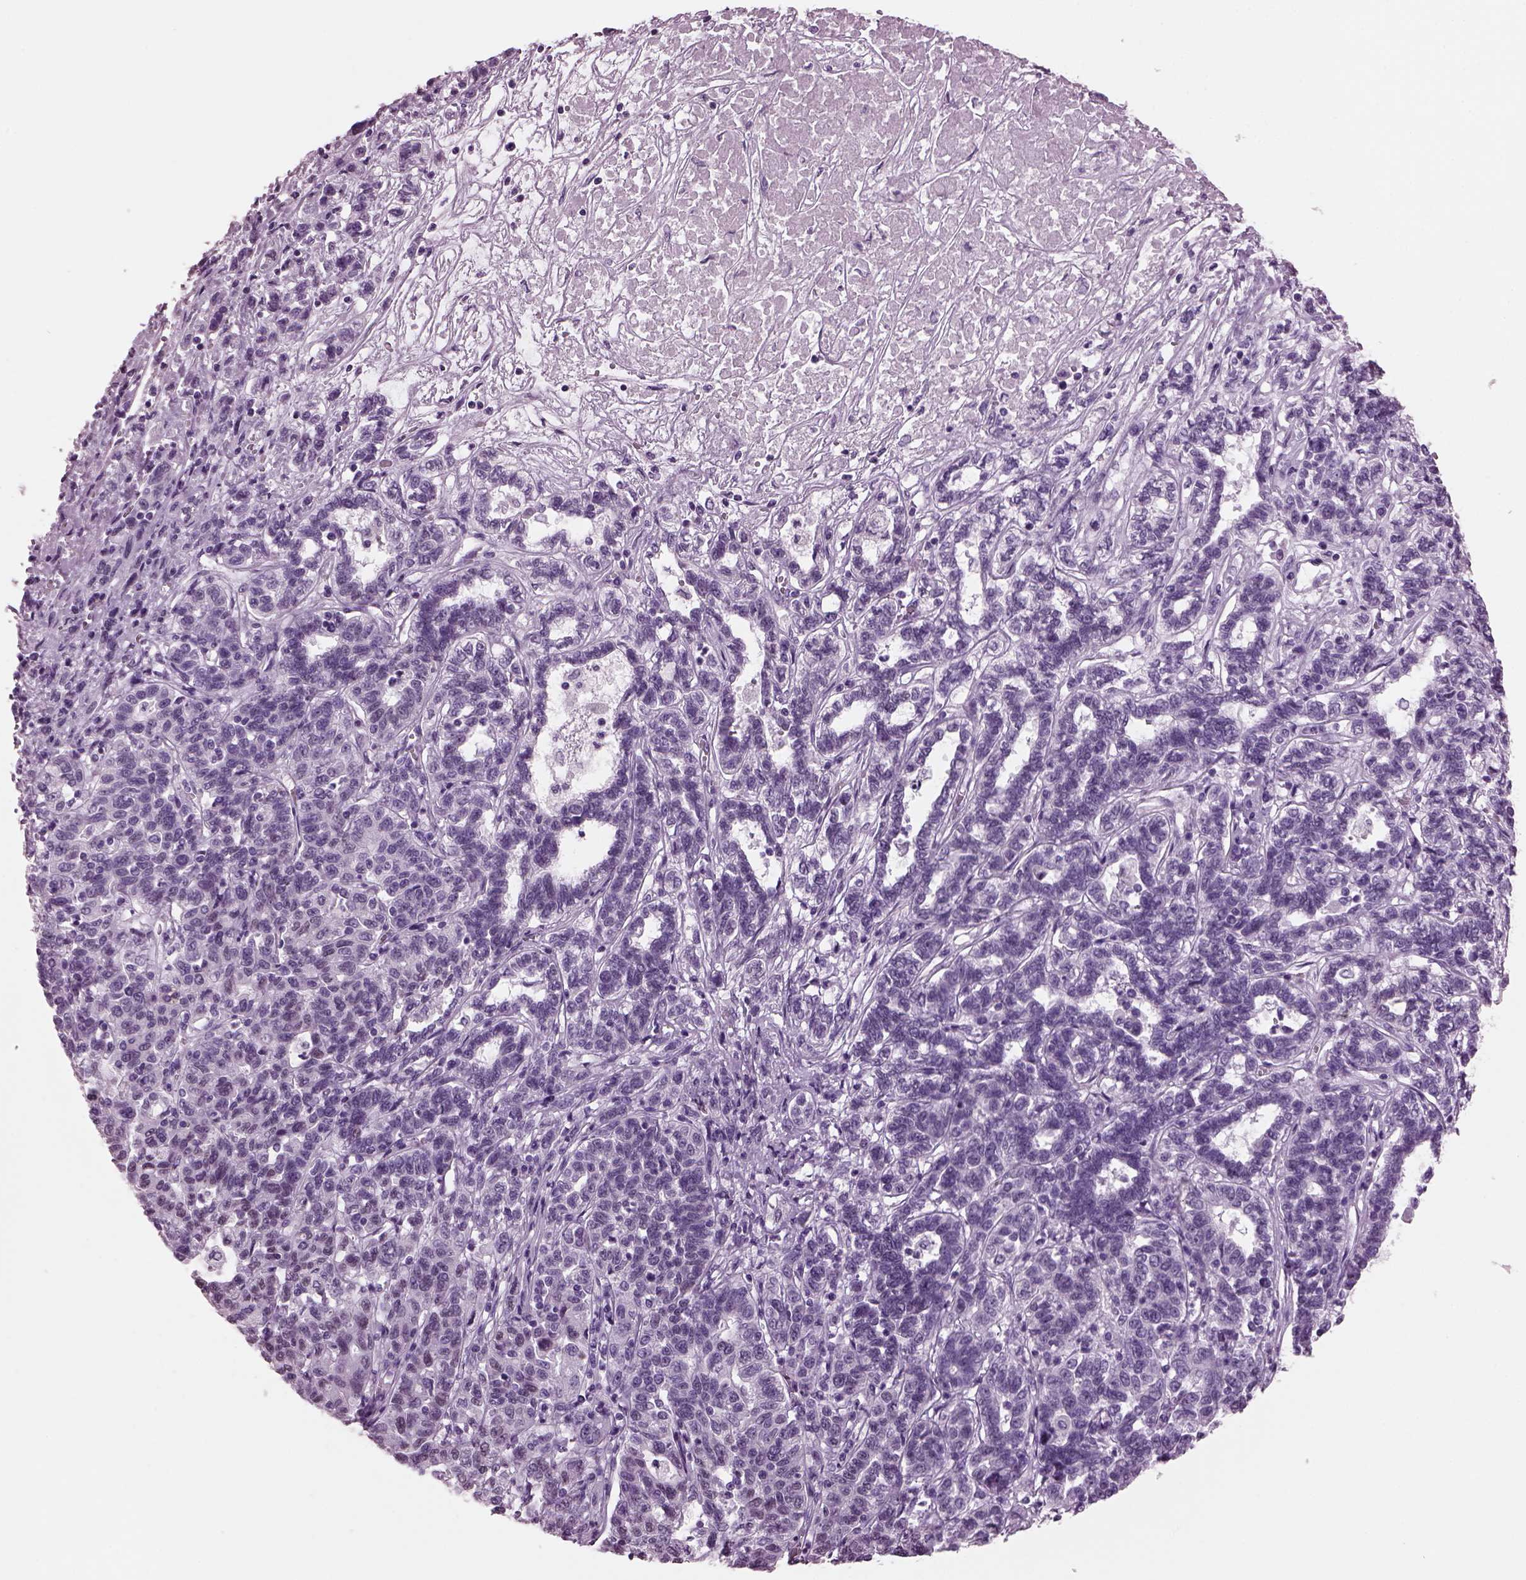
{"staining": {"intensity": "negative", "quantity": "none", "location": "none"}, "tissue": "liver cancer", "cell_type": "Tumor cells", "image_type": "cancer", "snomed": [{"axis": "morphology", "description": "Adenocarcinoma, NOS"}, {"axis": "morphology", "description": "Cholangiocarcinoma"}, {"axis": "topography", "description": "Liver"}], "caption": "IHC photomicrograph of neoplastic tissue: human liver cancer (adenocarcinoma) stained with DAB (3,3'-diaminobenzidine) demonstrates no significant protein expression in tumor cells.", "gene": "KRTAP3-2", "patient": {"sex": "male", "age": 64}}